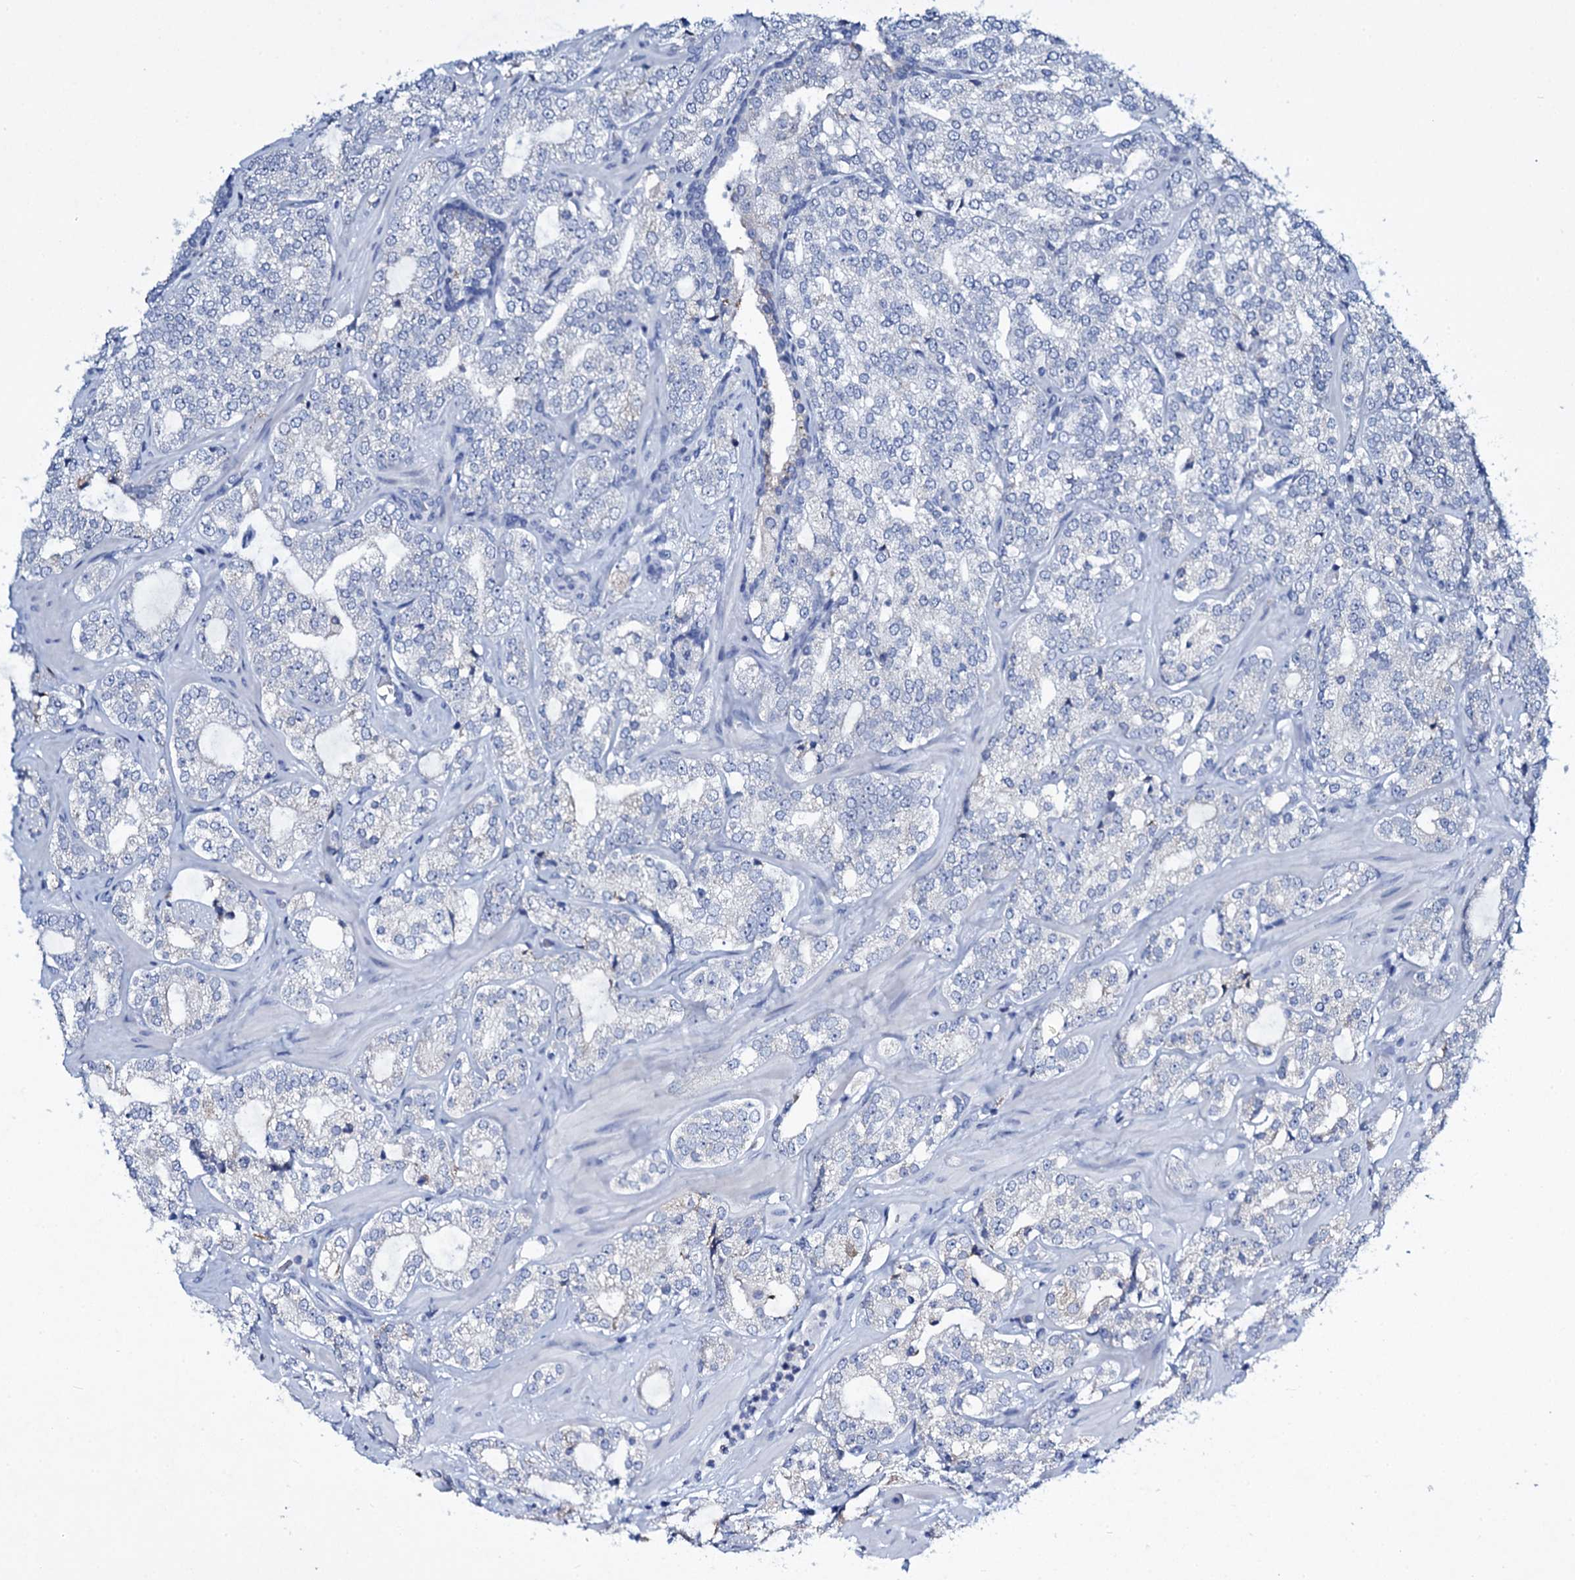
{"staining": {"intensity": "negative", "quantity": "none", "location": "none"}, "tissue": "prostate cancer", "cell_type": "Tumor cells", "image_type": "cancer", "snomed": [{"axis": "morphology", "description": "Adenocarcinoma, High grade"}, {"axis": "topography", "description": "Prostate"}], "caption": "This is an immunohistochemistry photomicrograph of human prostate cancer (high-grade adenocarcinoma). There is no positivity in tumor cells.", "gene": "TPGS2", "patient": {"sex": "male", "age": 64}}